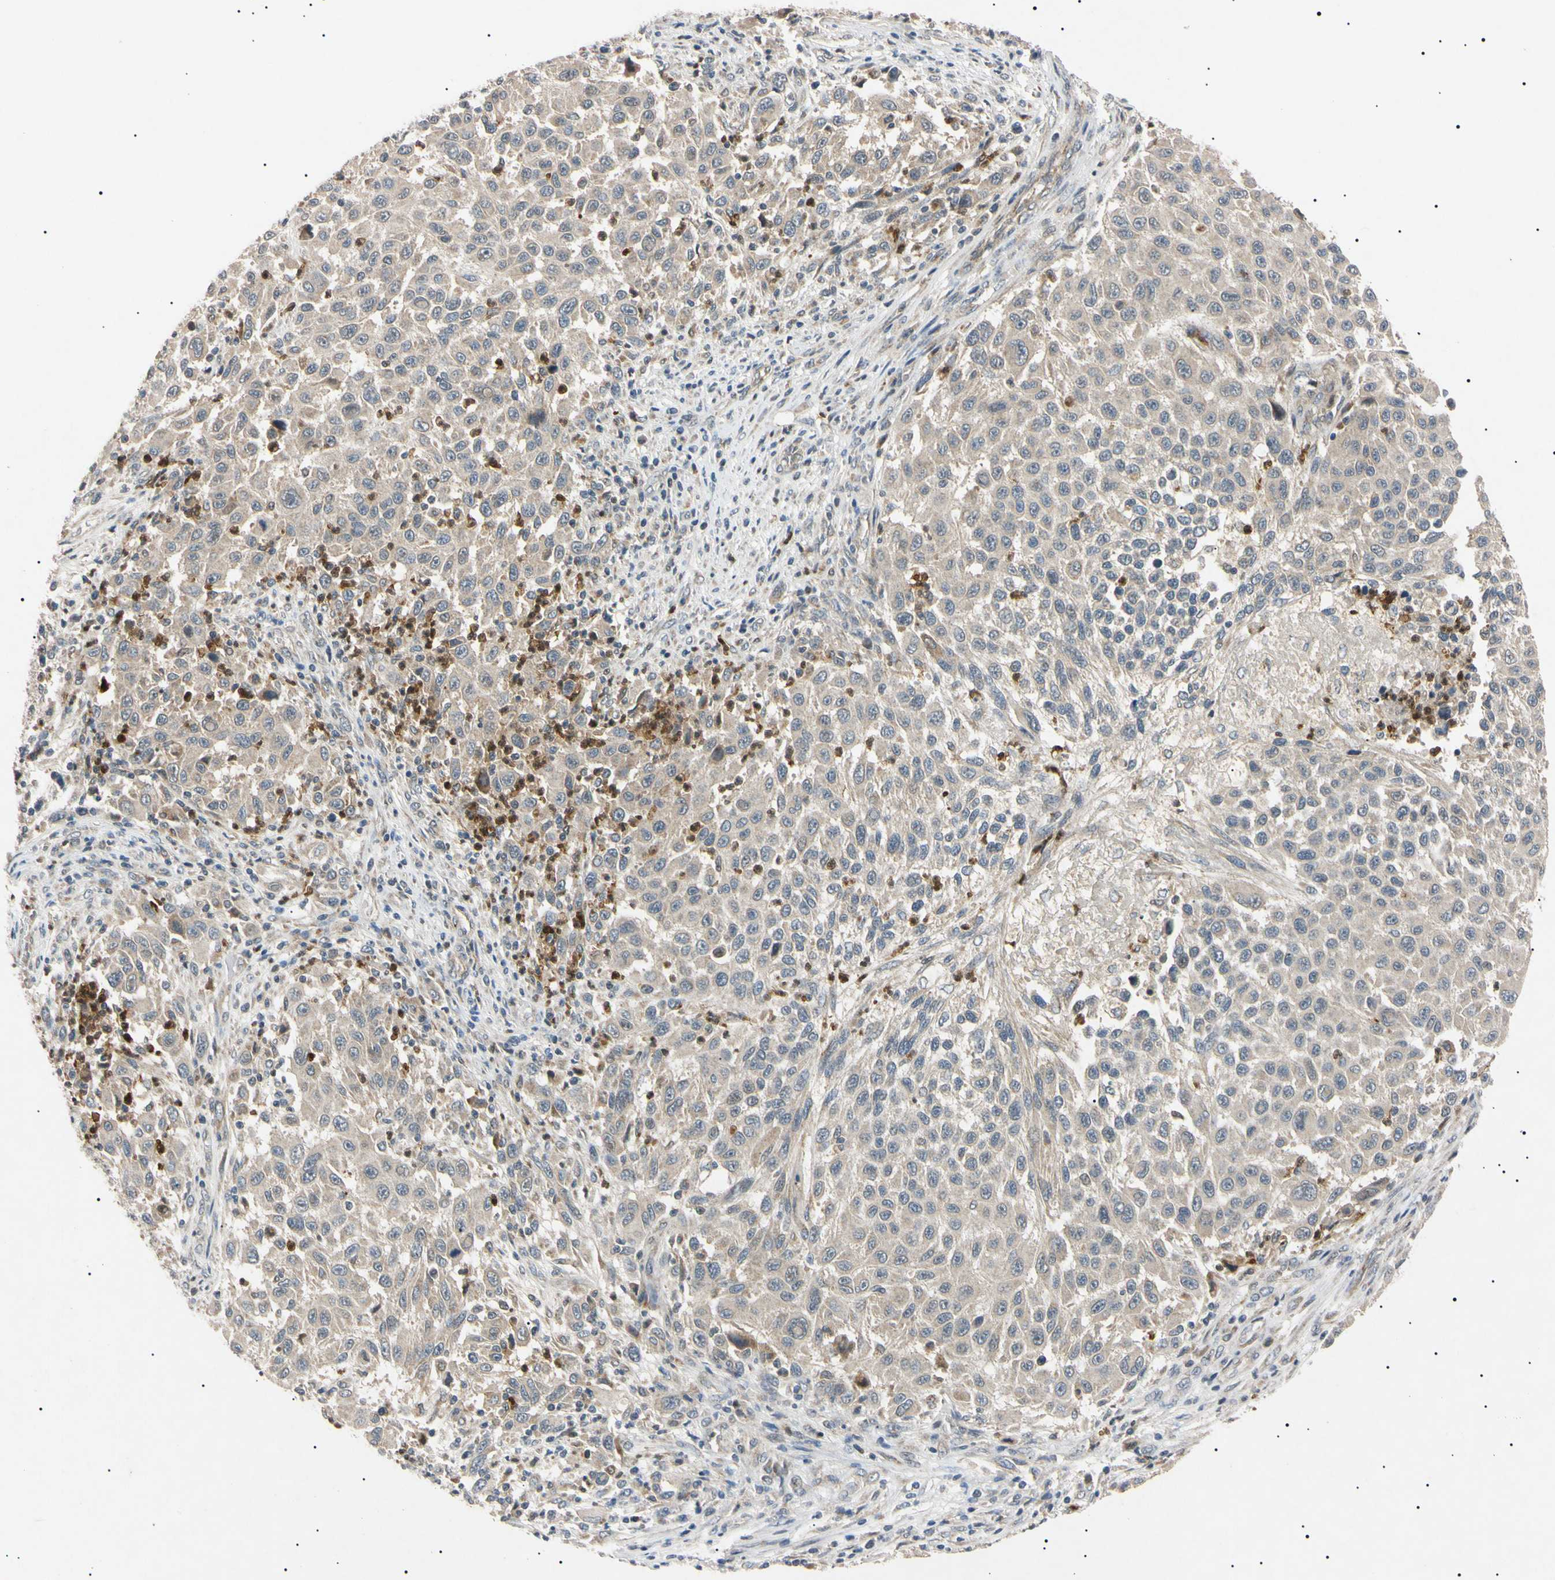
{"staining": {"intensity": "weak", "quantity": ">75%", "location": "cytoplasmic/membranous"}, "tissue": "melanoma", "cell_type": "Tumor cells", "image_type": "cancer", "snomed": [{"axis": "morphology", "description": "Malignant melanoma, Metastatic site"}, {"axis": "topography", "description": "Lymph node"}], "caption": "This image exhibits melanoma stained with immunohistochemistry to label a protein in brown. The cytoplasmic/membranous of tumor cells show weak positivity for the protein. Nuclei are counter-stained blue.", "gene": "TUBB4A", "patient": {"sex": "male", "age": 61}}